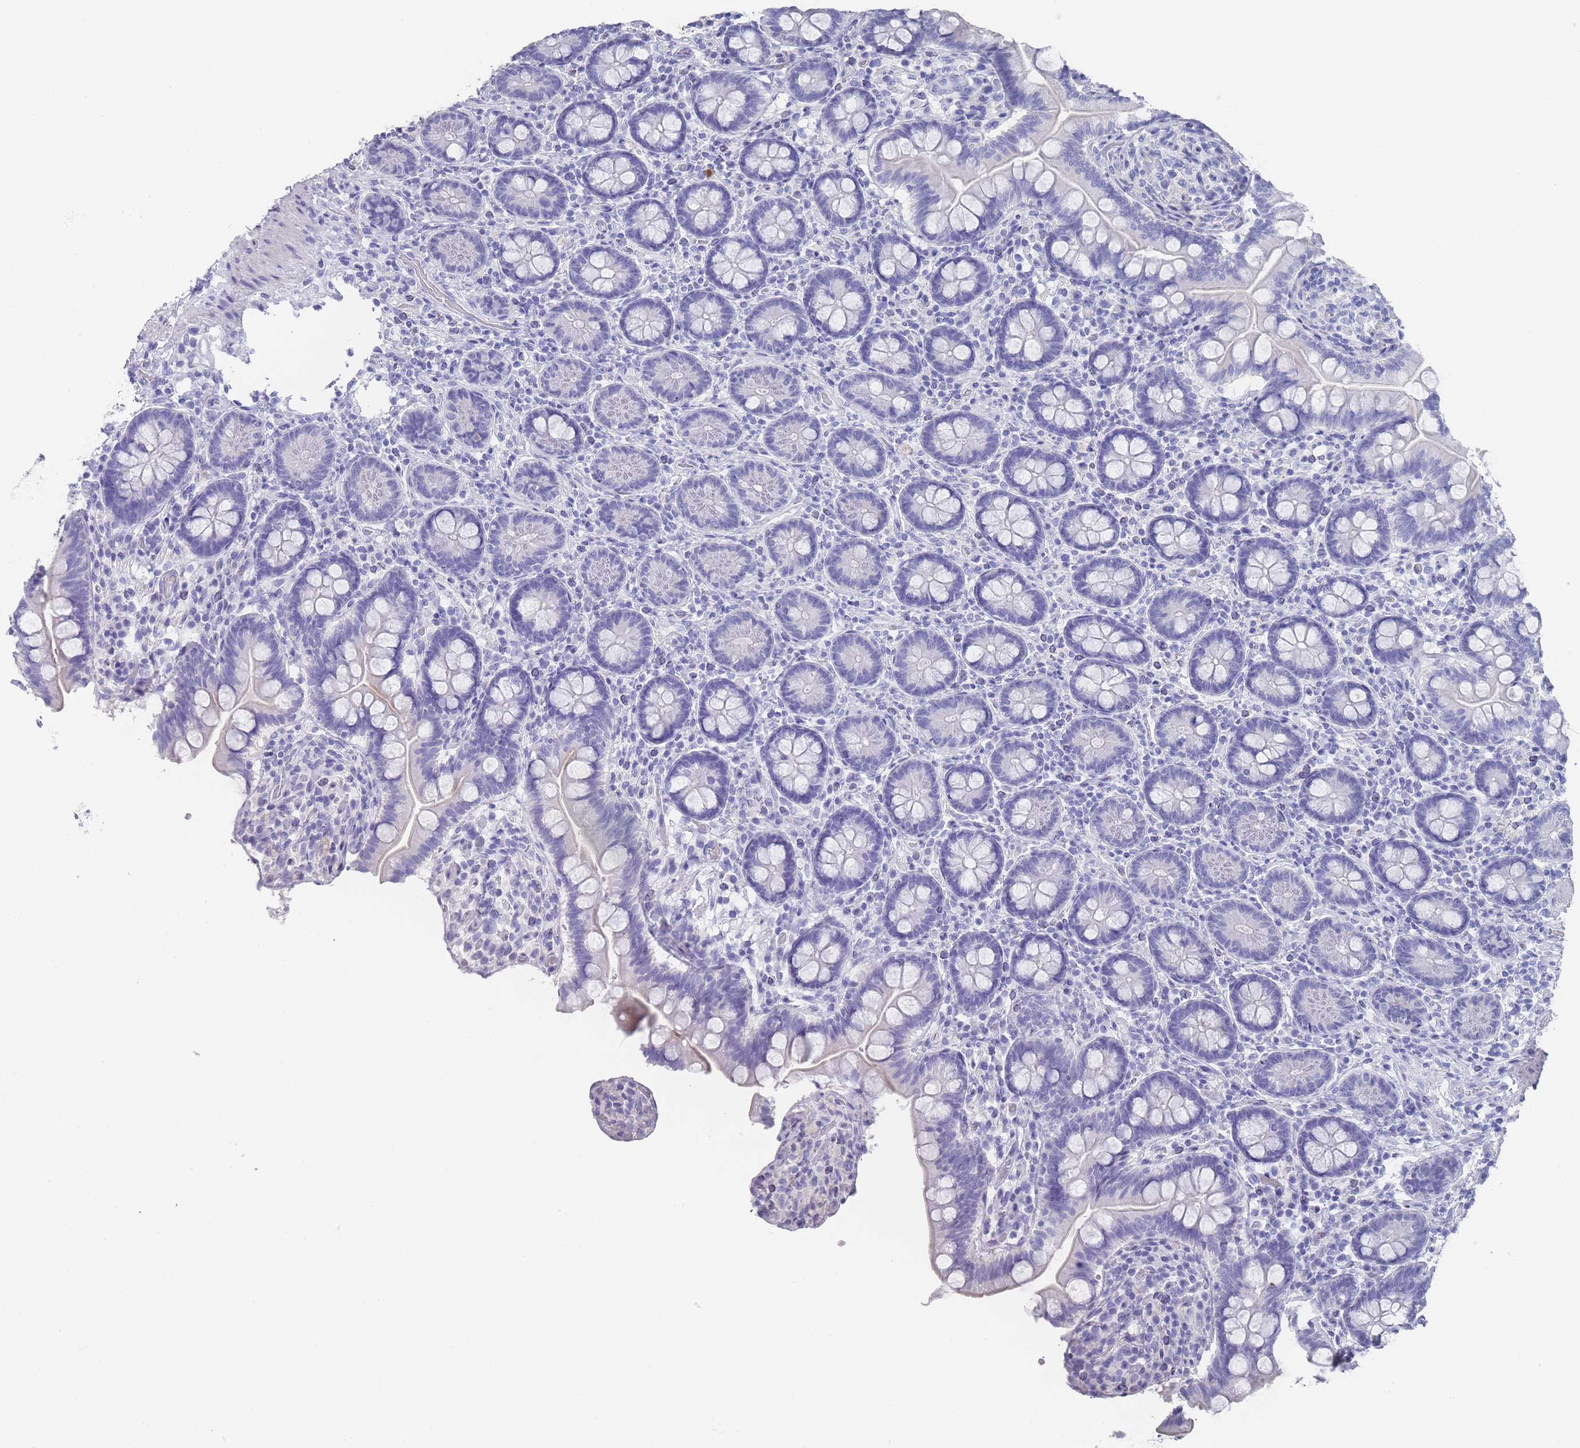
{"staining": {"intensity": "negative", "quantity": "none", "location": "none"}, "tissue": "small intestine", "cell_type": "Glandular cells", "image_type": "normal", "snomed": [{"axis": "morphology", "description": "Normal tissue, NOS"}, {"axis": "topography", "description": "Small intestine"}], "caption": "The histopathology image exhibits no significant positivity in glandular cells of small intestine.", "gene": "RAB2B", "patient": {"sex": "female", "age": 64}}